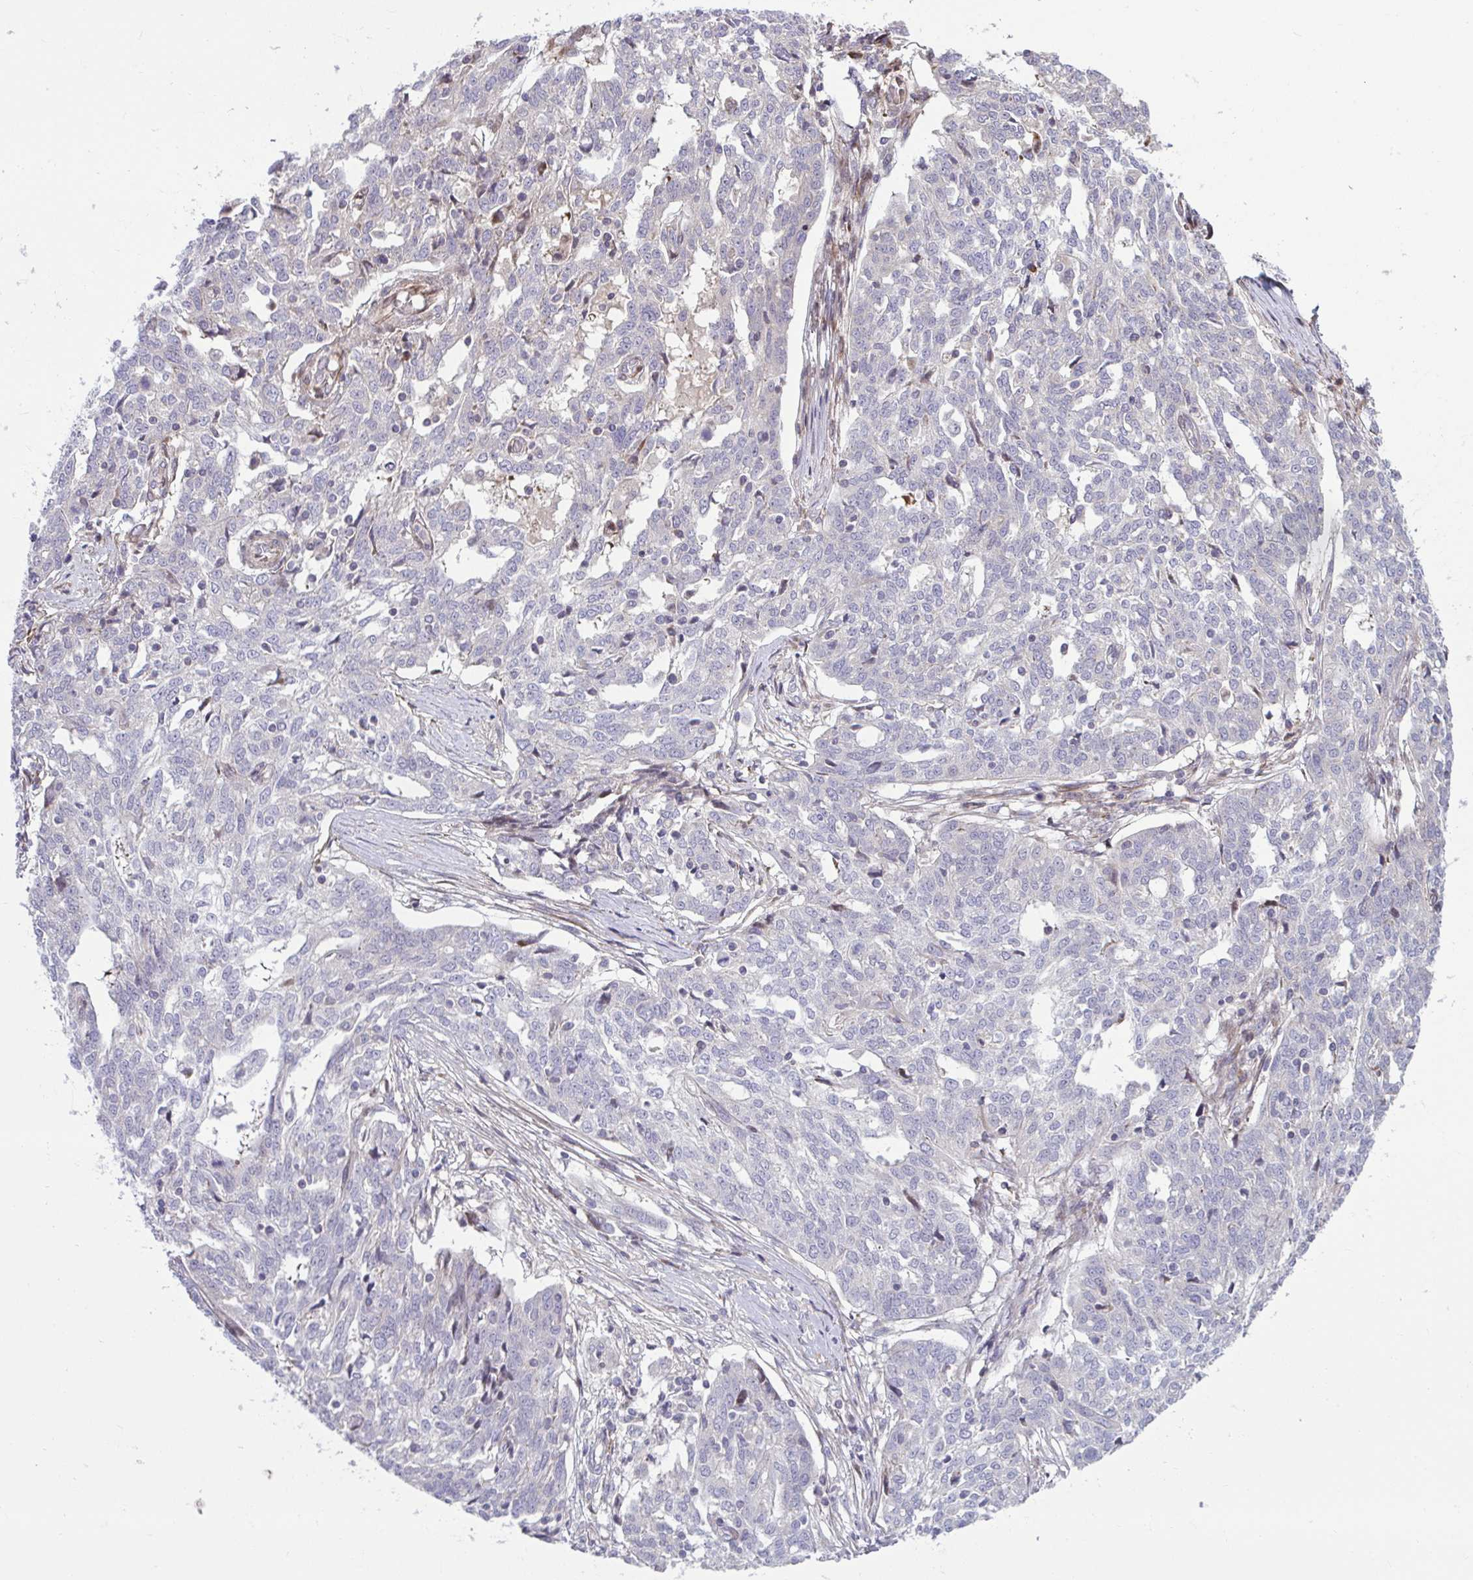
{"staining": {"intensity": "negative", "quantity": "none", "location": "none"}, "tissue": "ovarian cancer", "cell_type": "Tumor cells", "image_type": "cancer", "snomed": [{"axis": "morphology", "description": "Cystadenocarcinoma, serous, NOS"}, {"axis": "topography", "description": "Ovary"}], "caption": "The image reveals no staining of tumor cells in serous cystadenocarcinoma (ovarian).", "gene": "ZSCAN9", "patient": {"sex": "female", "age": 67}}